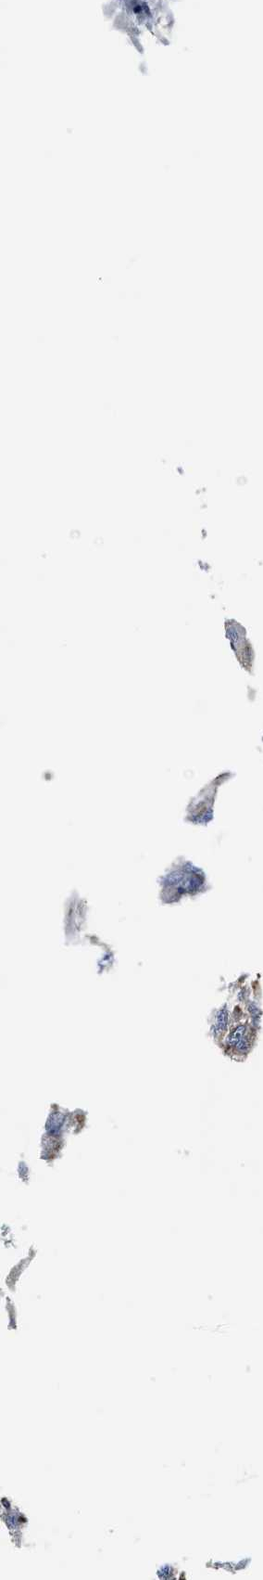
{"staining": {"intensity": "negative", "quantity": "none", "location": "none"}, "tissue": "head and neck cancer", "cell_type": "Tumor cells", "image_type": "cancer", "snomed": [{"axis": "morphology", "description": "Normal tissue, NOS"}, {"axis": "morphology", "description": "Squamous cell carcinoma, NOS"}, {"axis": "topography", "description": "Skeletal muscle"}, {"axis": "topography", "description": "Head-Neck"}], "caption": "The image displays no significant expression in tumor cells of squamous cell carcinoma (head and neck). (Brightfield microscopy of DAB IHC at high magnification).", "gene": "LAMTOR4", "patient": {"sex": "male", "age": 51}}